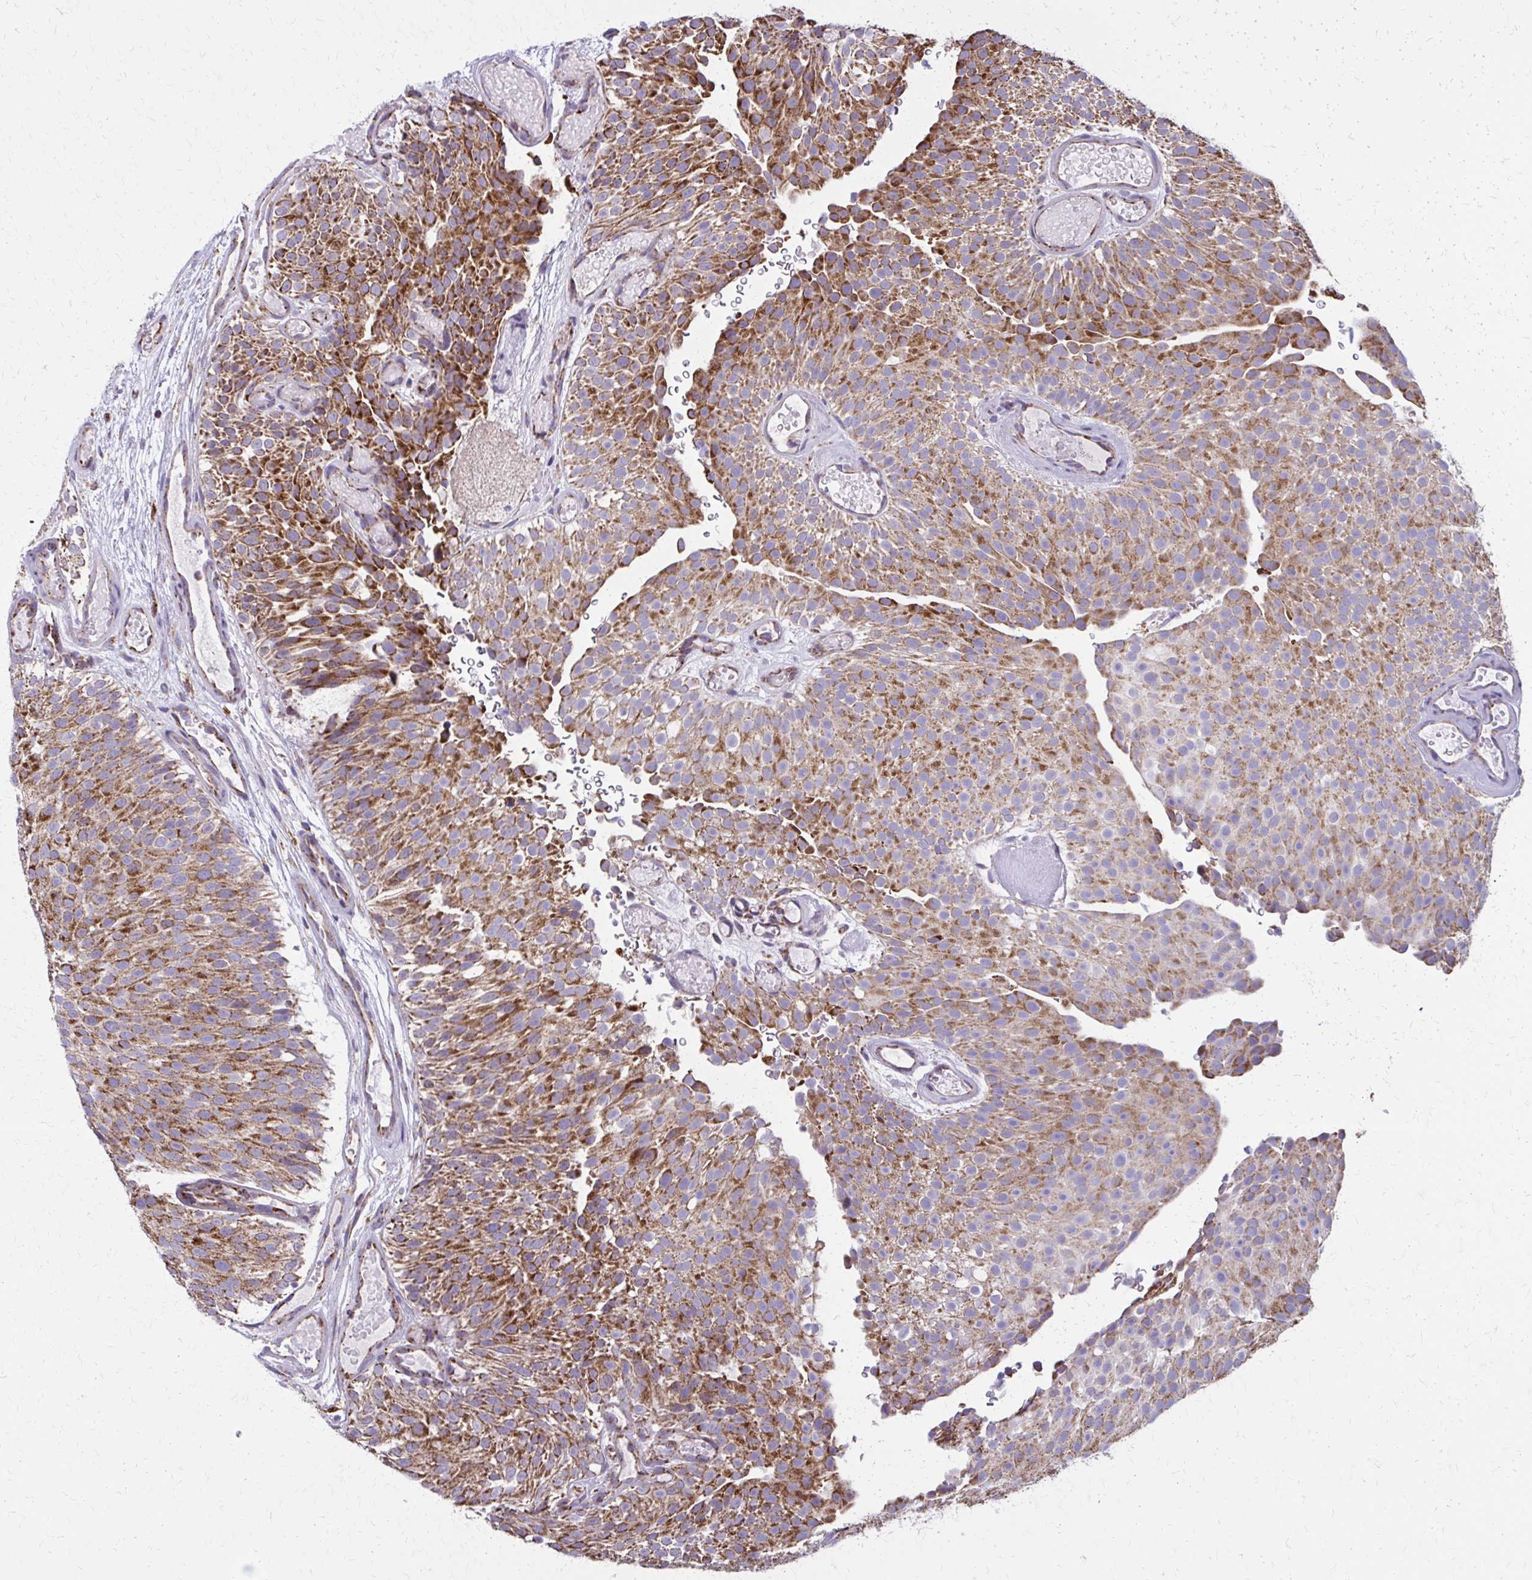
{"staining": {"intensity": "strong", "quantity": ">75%", "location": "cytoplasmic/membranous"}, "tissue": "urothelial cancer", "cell_type": "Tumor cells", "image_type": "cancer", "snomed": [{"axis": "morphology", "description": "Urothelial carcinoma, Low grade"}, {"axis": "topography", "description": "Urinary bladder"}], "caption": "Strong cytoplasmic/membranous positivity is seen in approximately >75% of tumor cells in urothelial cancer.", "gene": "TVP23A", "patient": {"sex": "male", "age": 78}}